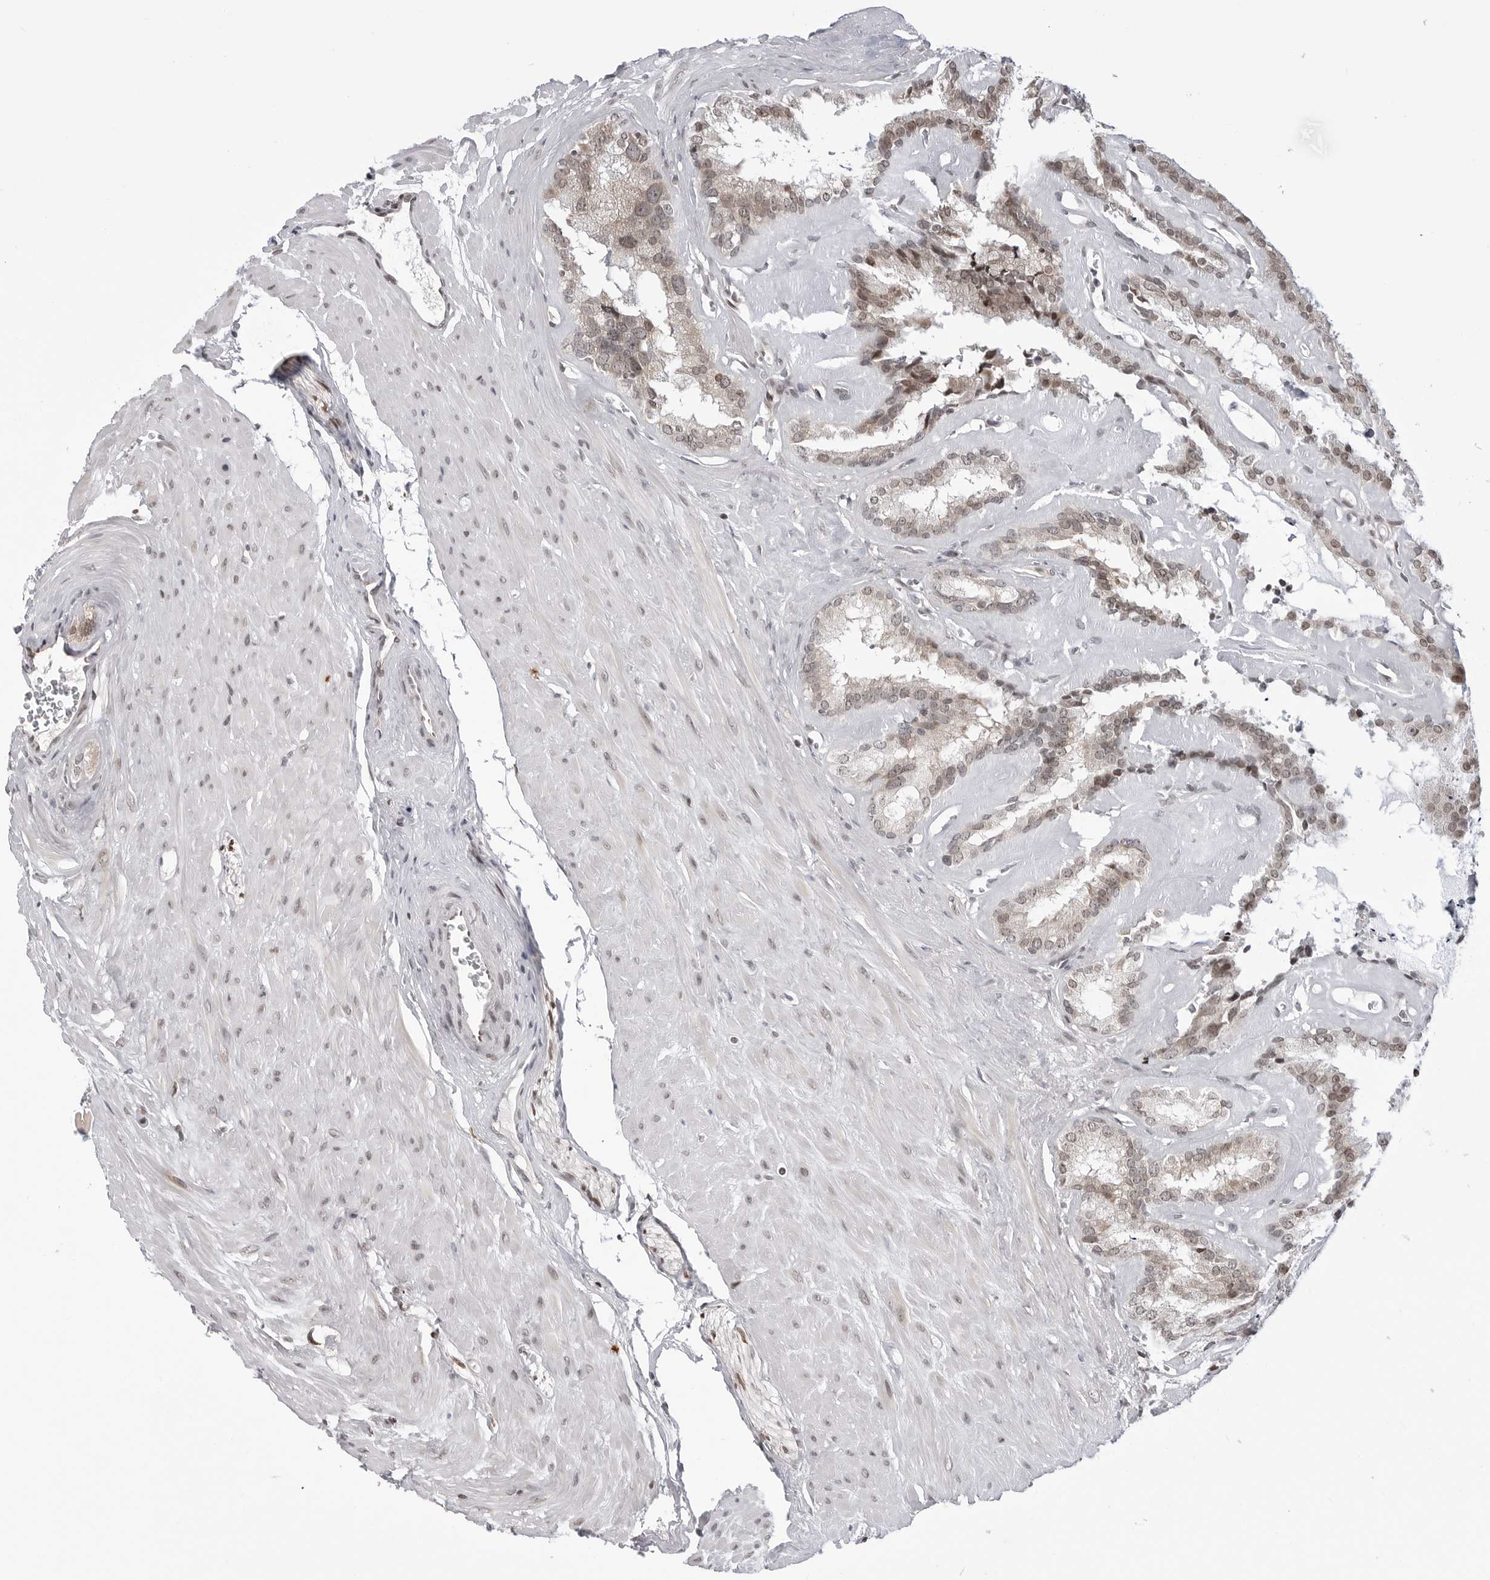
{"staining": {"intensity": "moderate", "quantity": "<25%", "location": "cytoplasmic/membranous,nuclear"}, "tissue": "seminal vesicle", "cell_type": "Glandular cells", "image_type": "normal", "snomed": [{"axis": "morphology", "description": "Normal tissue, NOS"}, {"axis": "topography", "description": "Prostate"}, {"axis": "topography", "description": "Seminal veicle"}], "caption": "This micrograph displays immunohistochemistry (IHC) staining of unremarkable human seminal vesicle, with low moderate cytoplasmic/membranous,nuclear expression in approximately <25% of glandular cells.", "gene": "C8orf33", "patient": {"sex": "male", "age": 59}}